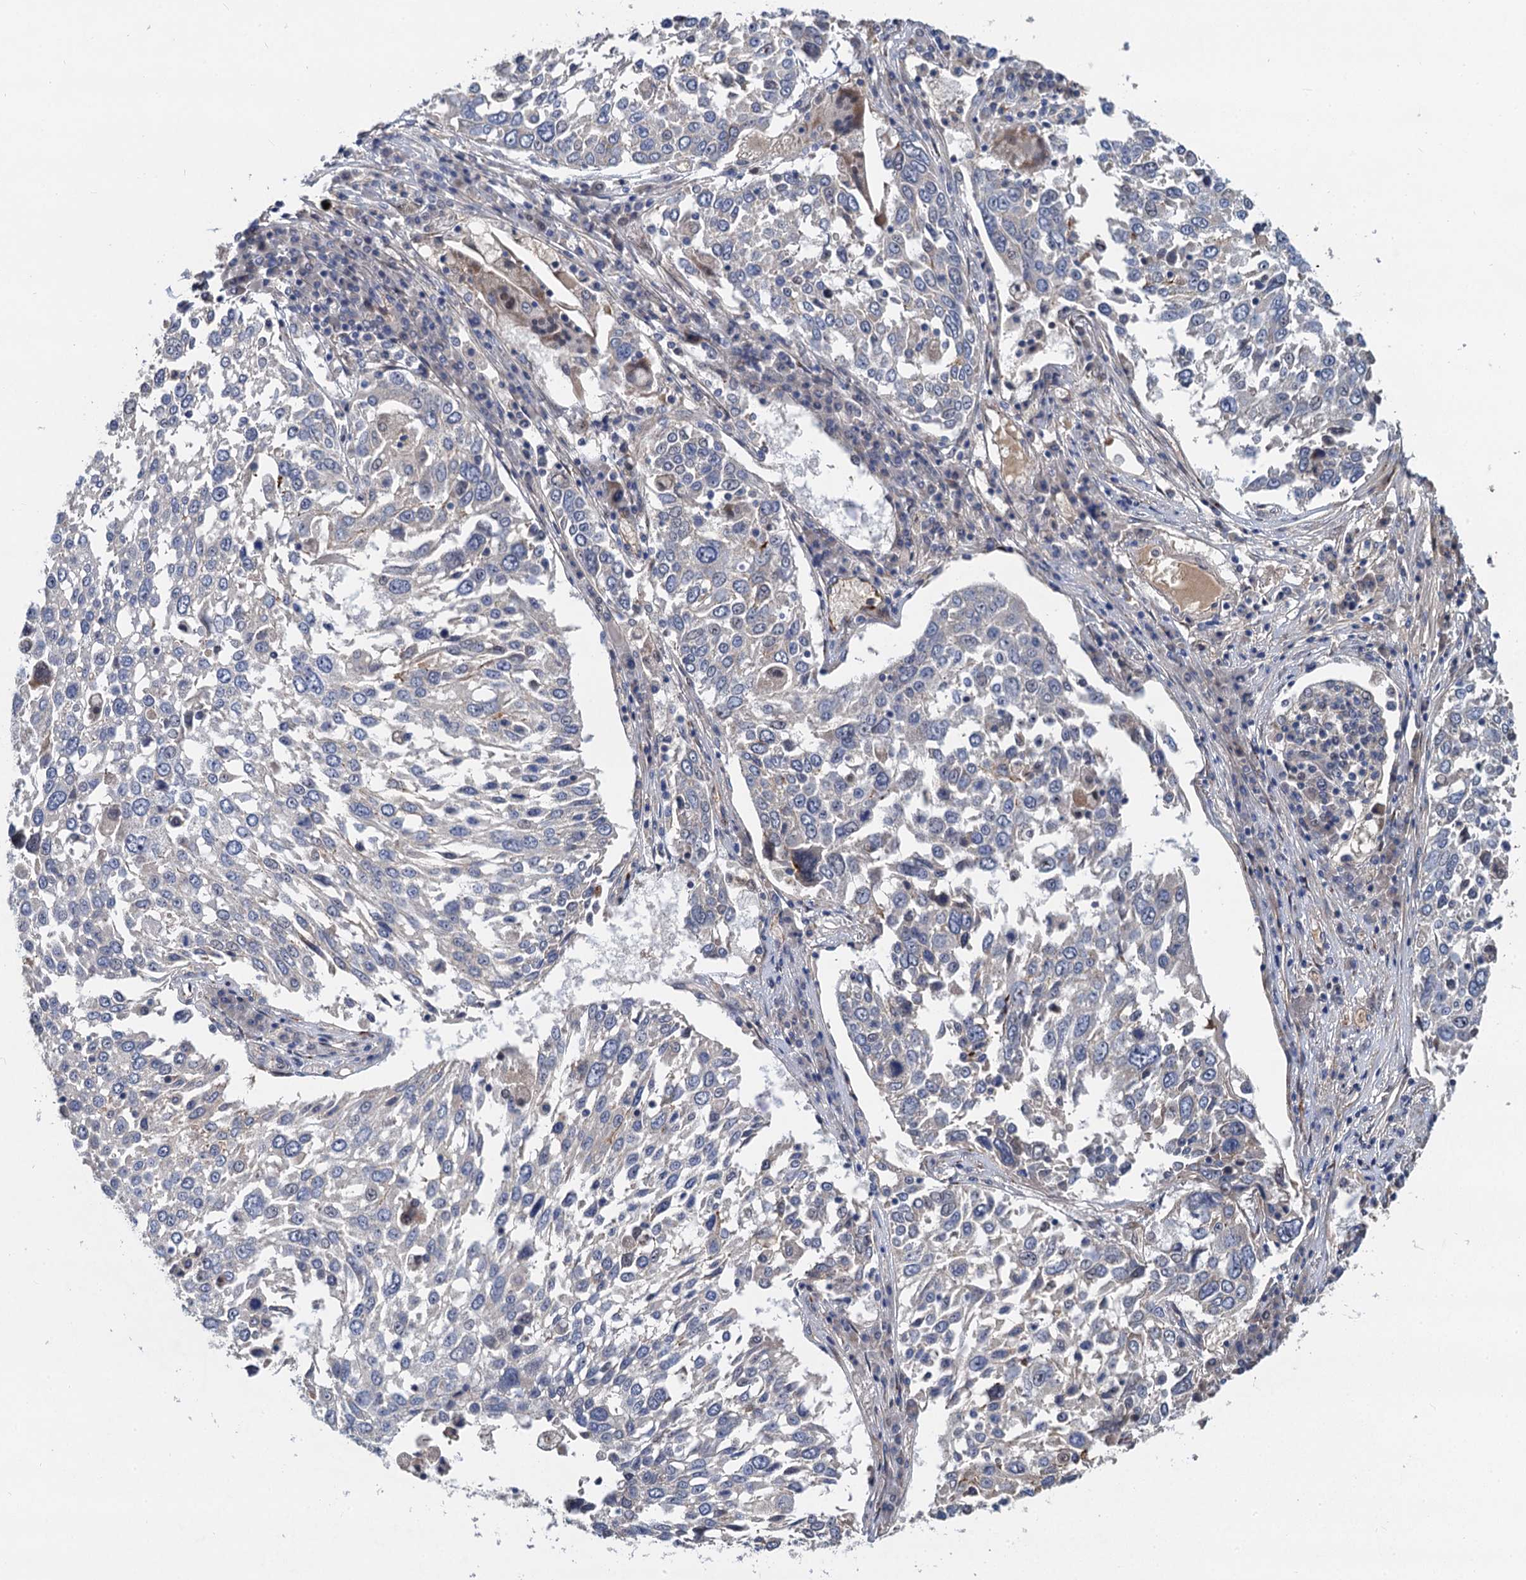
{"staining": {"intensity": "negative", "quantity": "none", "location": "none"}, "tissue": "lung cancer", "cell_type": "Tumor cells", "image_type": "cancer", "snomed": [{"axis": "morphology", "description": "Squamous cell carcinoma, NOS"}, {"axis": "topography", "description": "Lung"}], "caption": "IHC of human lung cancer (squamous cell carcinoma) displays no expression in tumor cells.", "gene": "TRAF7", "patient": {"sex": "male", "age": 65}}